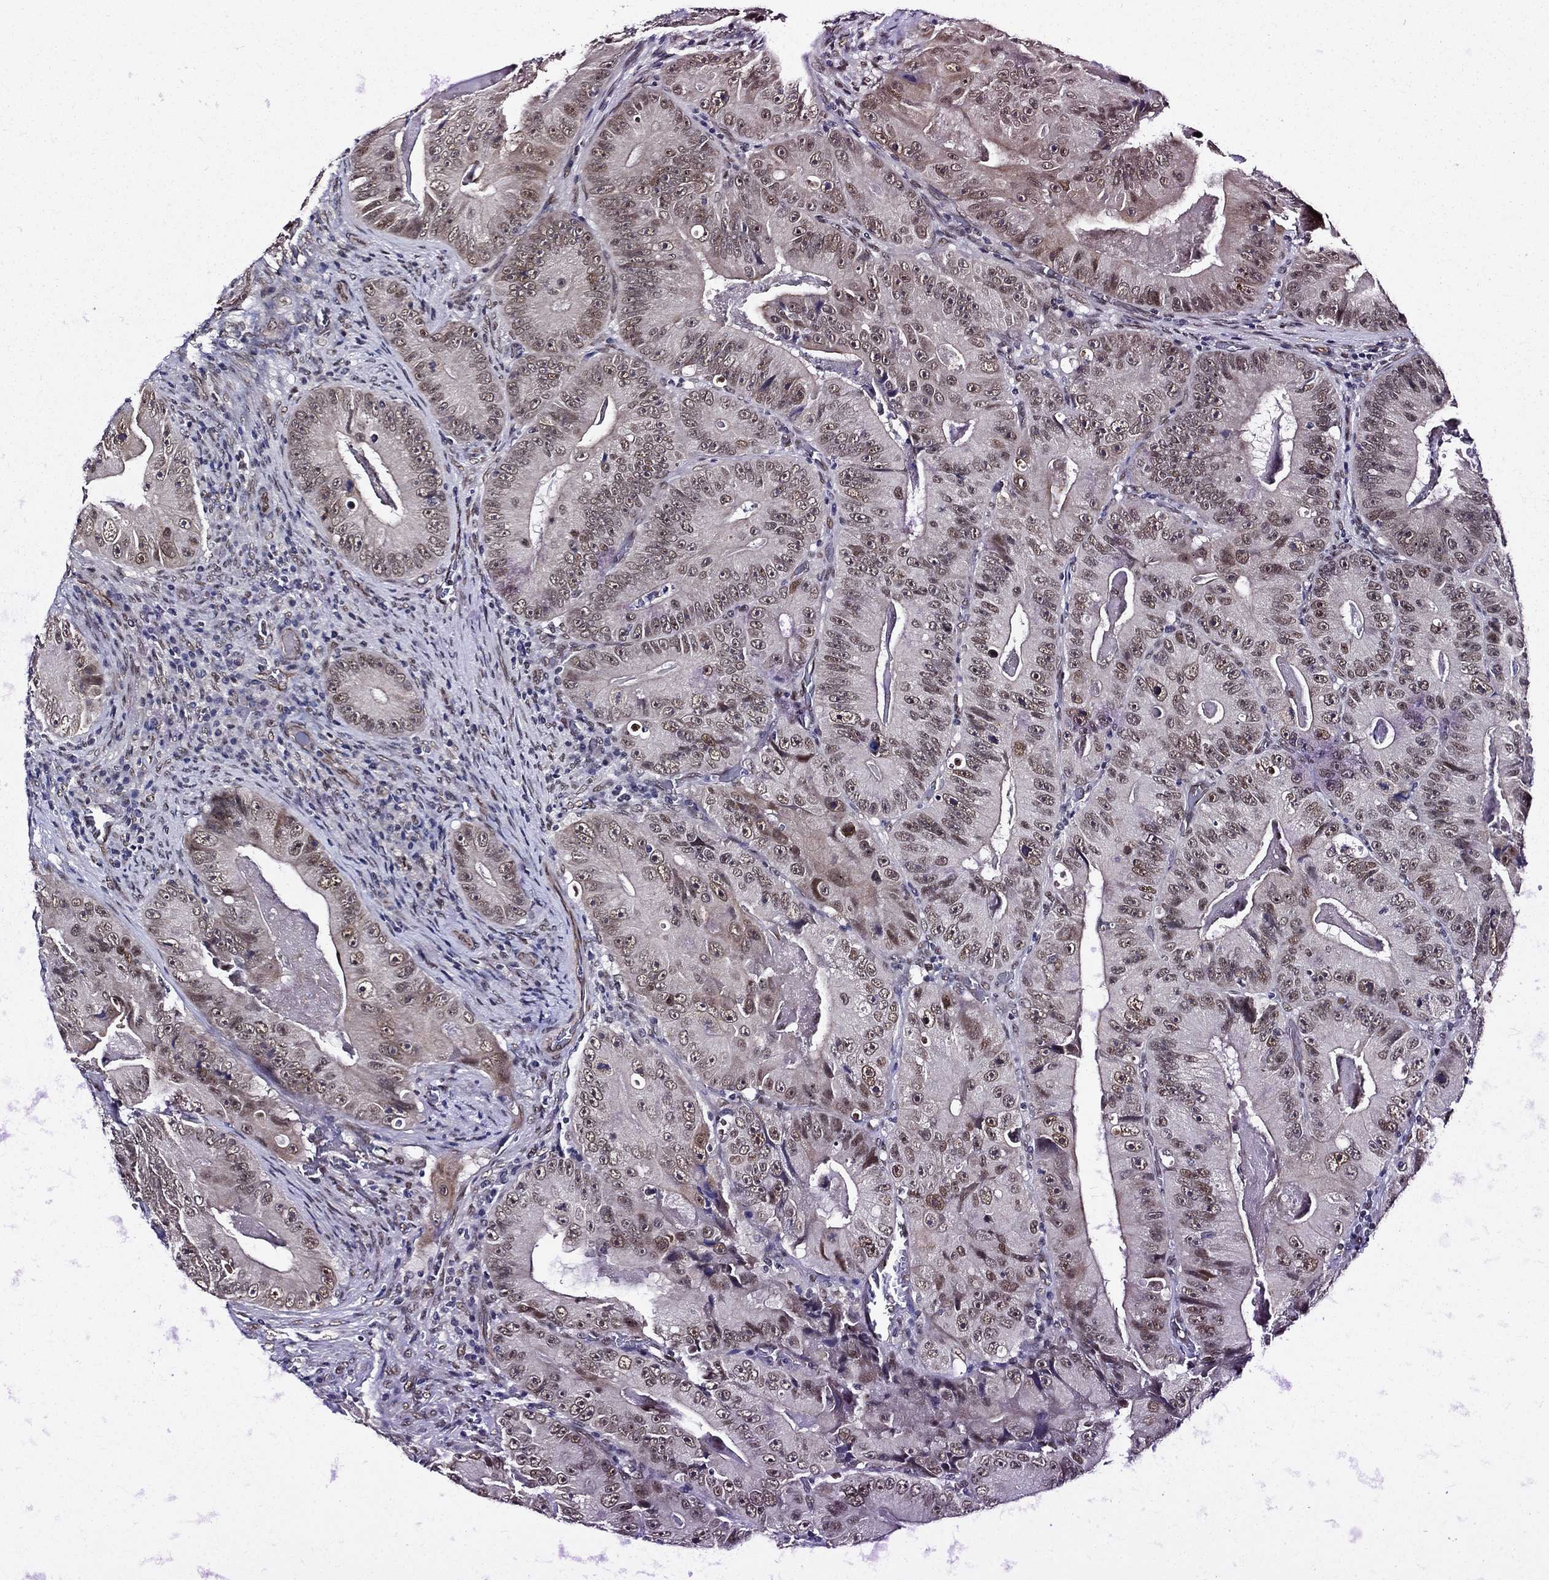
{"staining": {"intensity": "strong", "quantity": "25%-75%", "location": "nuclear"}, "tissue": "colorectal cancer", "cell_type": "Tumor cells", "image_type": "cancer", "snomed": [{"axis": "morphology", "description": "Adenocarcinoma, NOS"}, {"axis": "topography", "description": "Colon"}], "caption": "Adenocarcinoma (colorectal) stained with a brown dye demonstrates strong nuclear positive expression in approximately 25%-75% of tumor cells.", "gene": "ZBED1", "patient": {"sex": "female", "age": 86}}